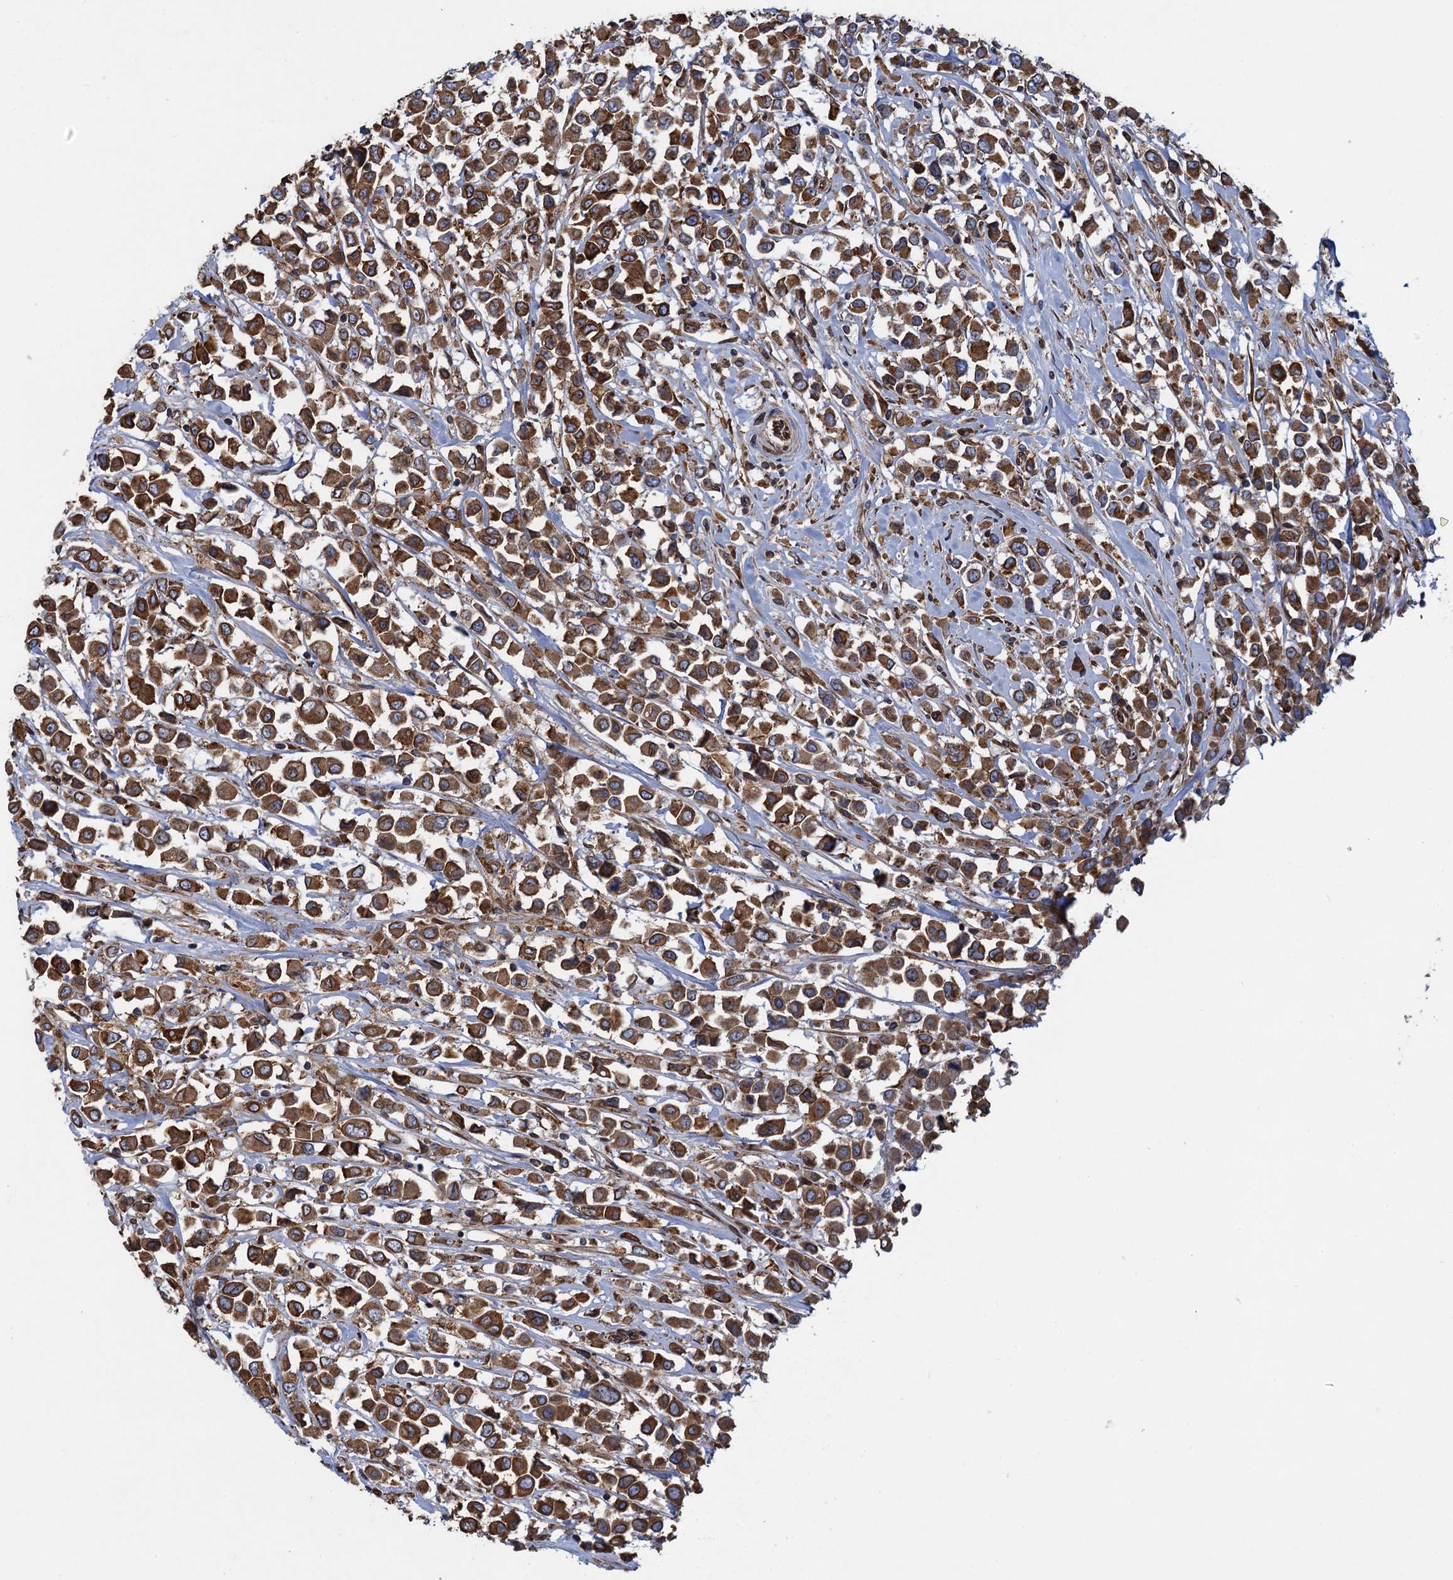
{"staining": {"intensity": "moderate", "quantity": ">75%", "location": "cytoplasmic/membranous"}, "tissue": "breast cancer", "cell_type": "Tumor cells", "image_type": "cancer", "snomed": [{"axis": "morphology", "description": "Duct carcinoma"}, {"axis": "topography", "description": "Breast"}], "caption": "Immunohistochemical staining of breast cancer demonstrates medium levels of moderate cytoplasmic/membranous positivity in approximately >75% of tumor cells.", "gene": "ARMC5", "patient": {"sex": "female", "age": 61}}